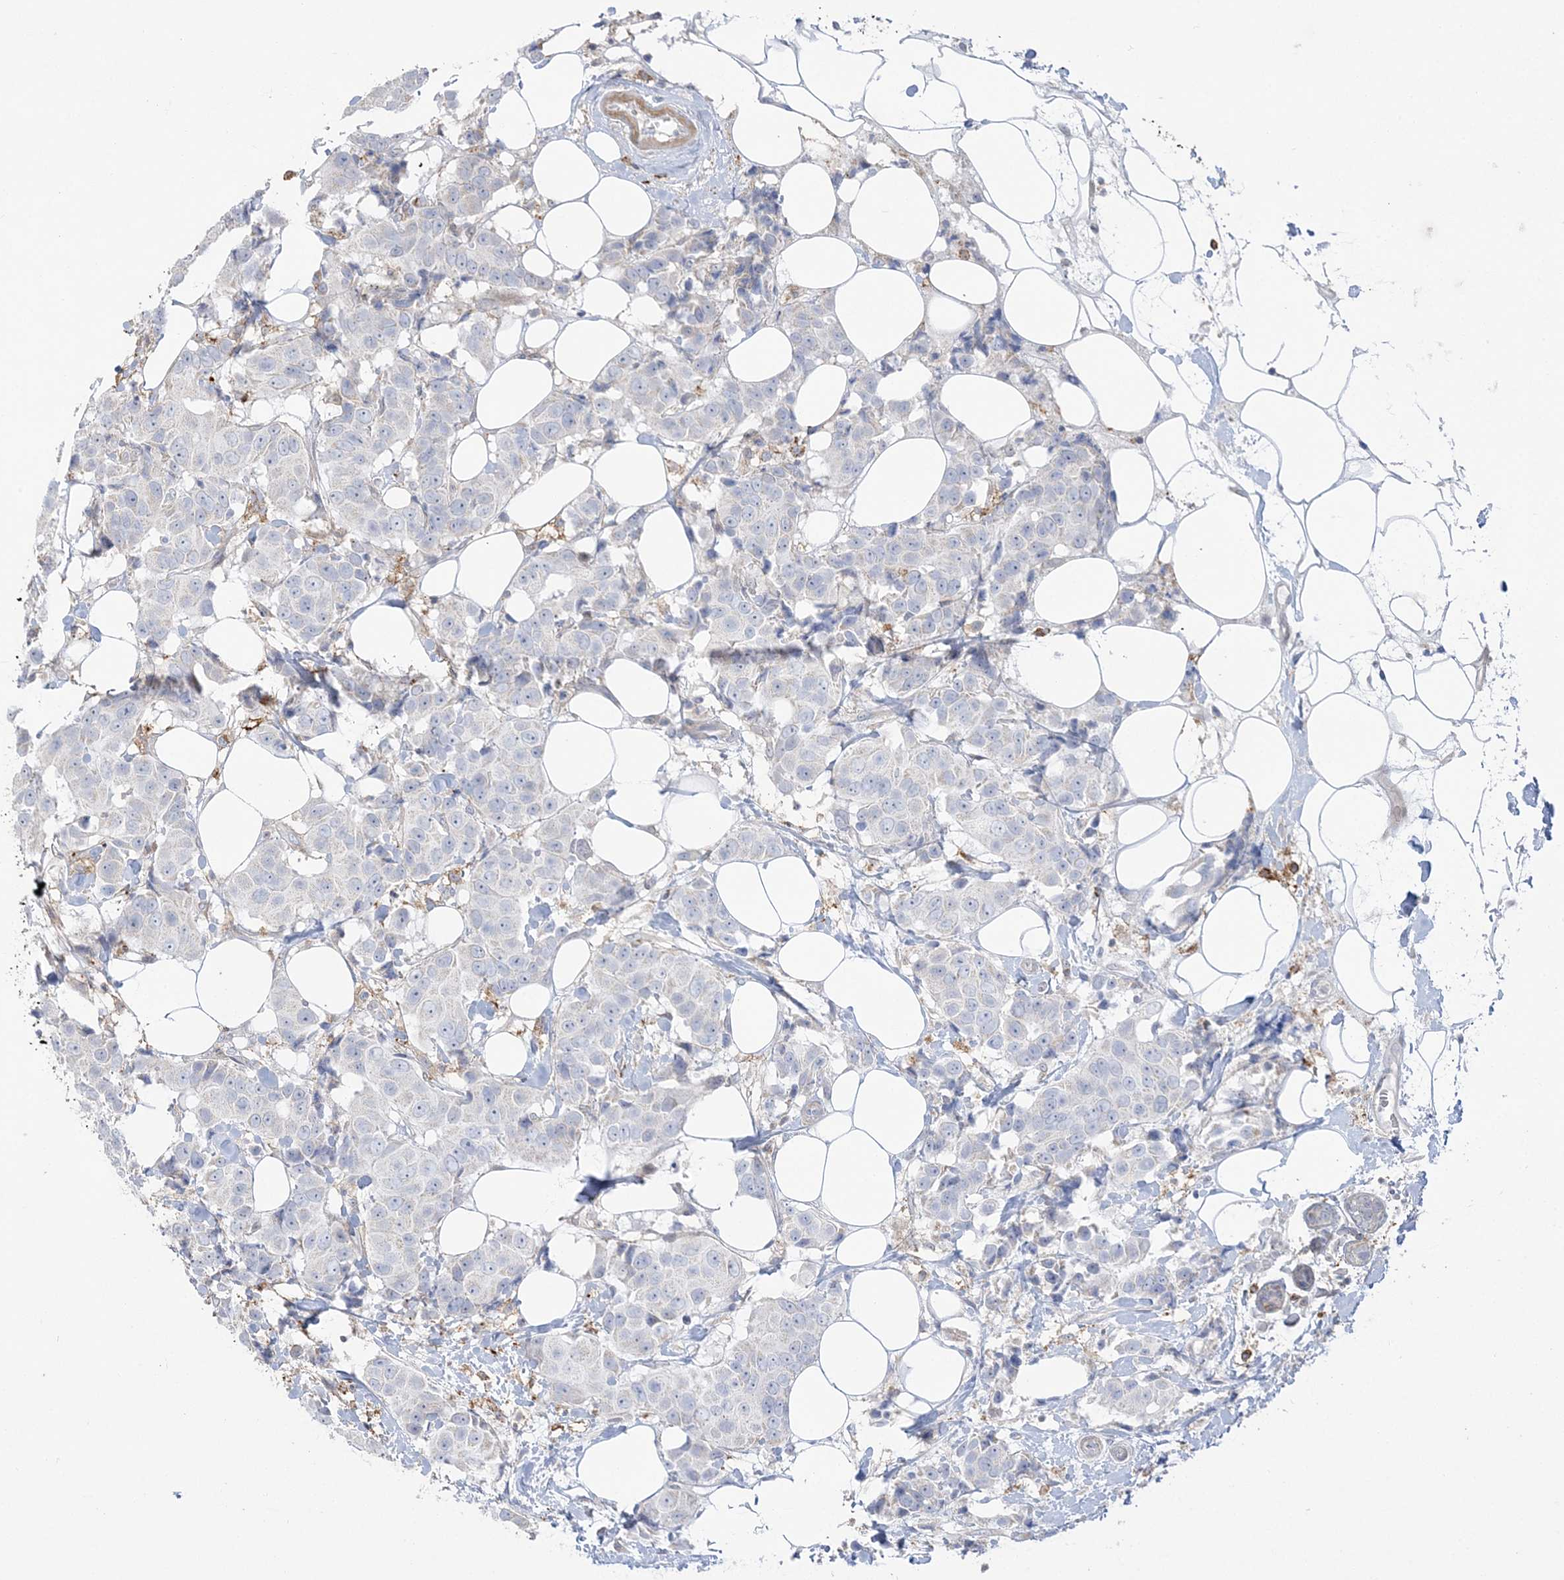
{"staining": {"intensity": "negative", "quantity": "none", "location": "none"}, "tissue": "breast cancer", "cell_type": "Tumor cells", "image_type": "cancer", "snomed": [{"axis": "morphology", "description": "Normal tissue, NOS"}, {"axis": "morphology", "description": "Duct carcinoma"}, {"axis": "topography", "description": "Breast"}], "caption": "Breast cancer (infiltrating ductal carcinoma) was stained to show a protein in brown. There is no significant positivity in tumor cells.", "gene": "HAAO", "patient": {"sex": "female", "age": 39}}